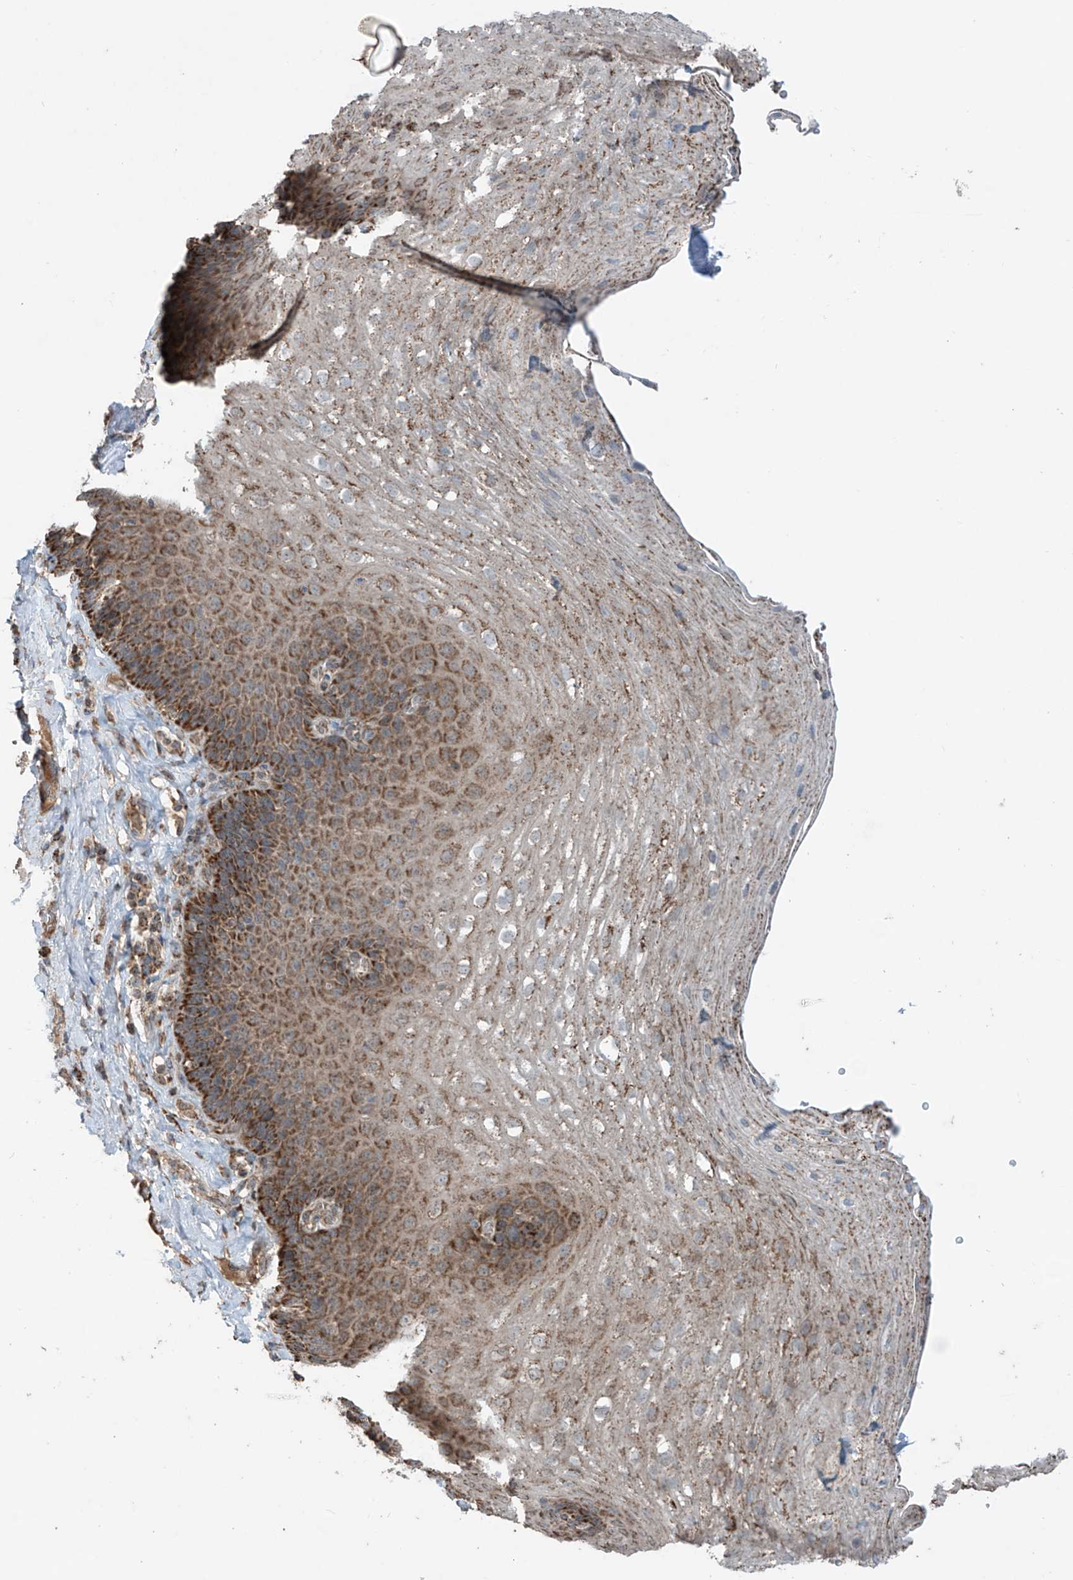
{"staining": {"intensity": "strong", "quantity": "25%-75%", "location": "cytoplasmic/membranous"}, "tissue": "esophagus", "cell_type": "Squamous epithelial cells", "image_type": "normal", "snomed": [{"axis": "morphology", "description": "Normal tissue, NOS"}, {"axis": "topography", "description": "Esophagus"}], "caption": "Immunohistochemistry (IHC) of benign human esophagus exhibits high levels of strong cytoplasmic/membranous expression in approximately 25%-75% of squamous epithelial cells. (Brightfield microscopy of DAB IHC at high magnification).", "gene": "SAMD3", "patient": {"sex": "female", "age": 66}}